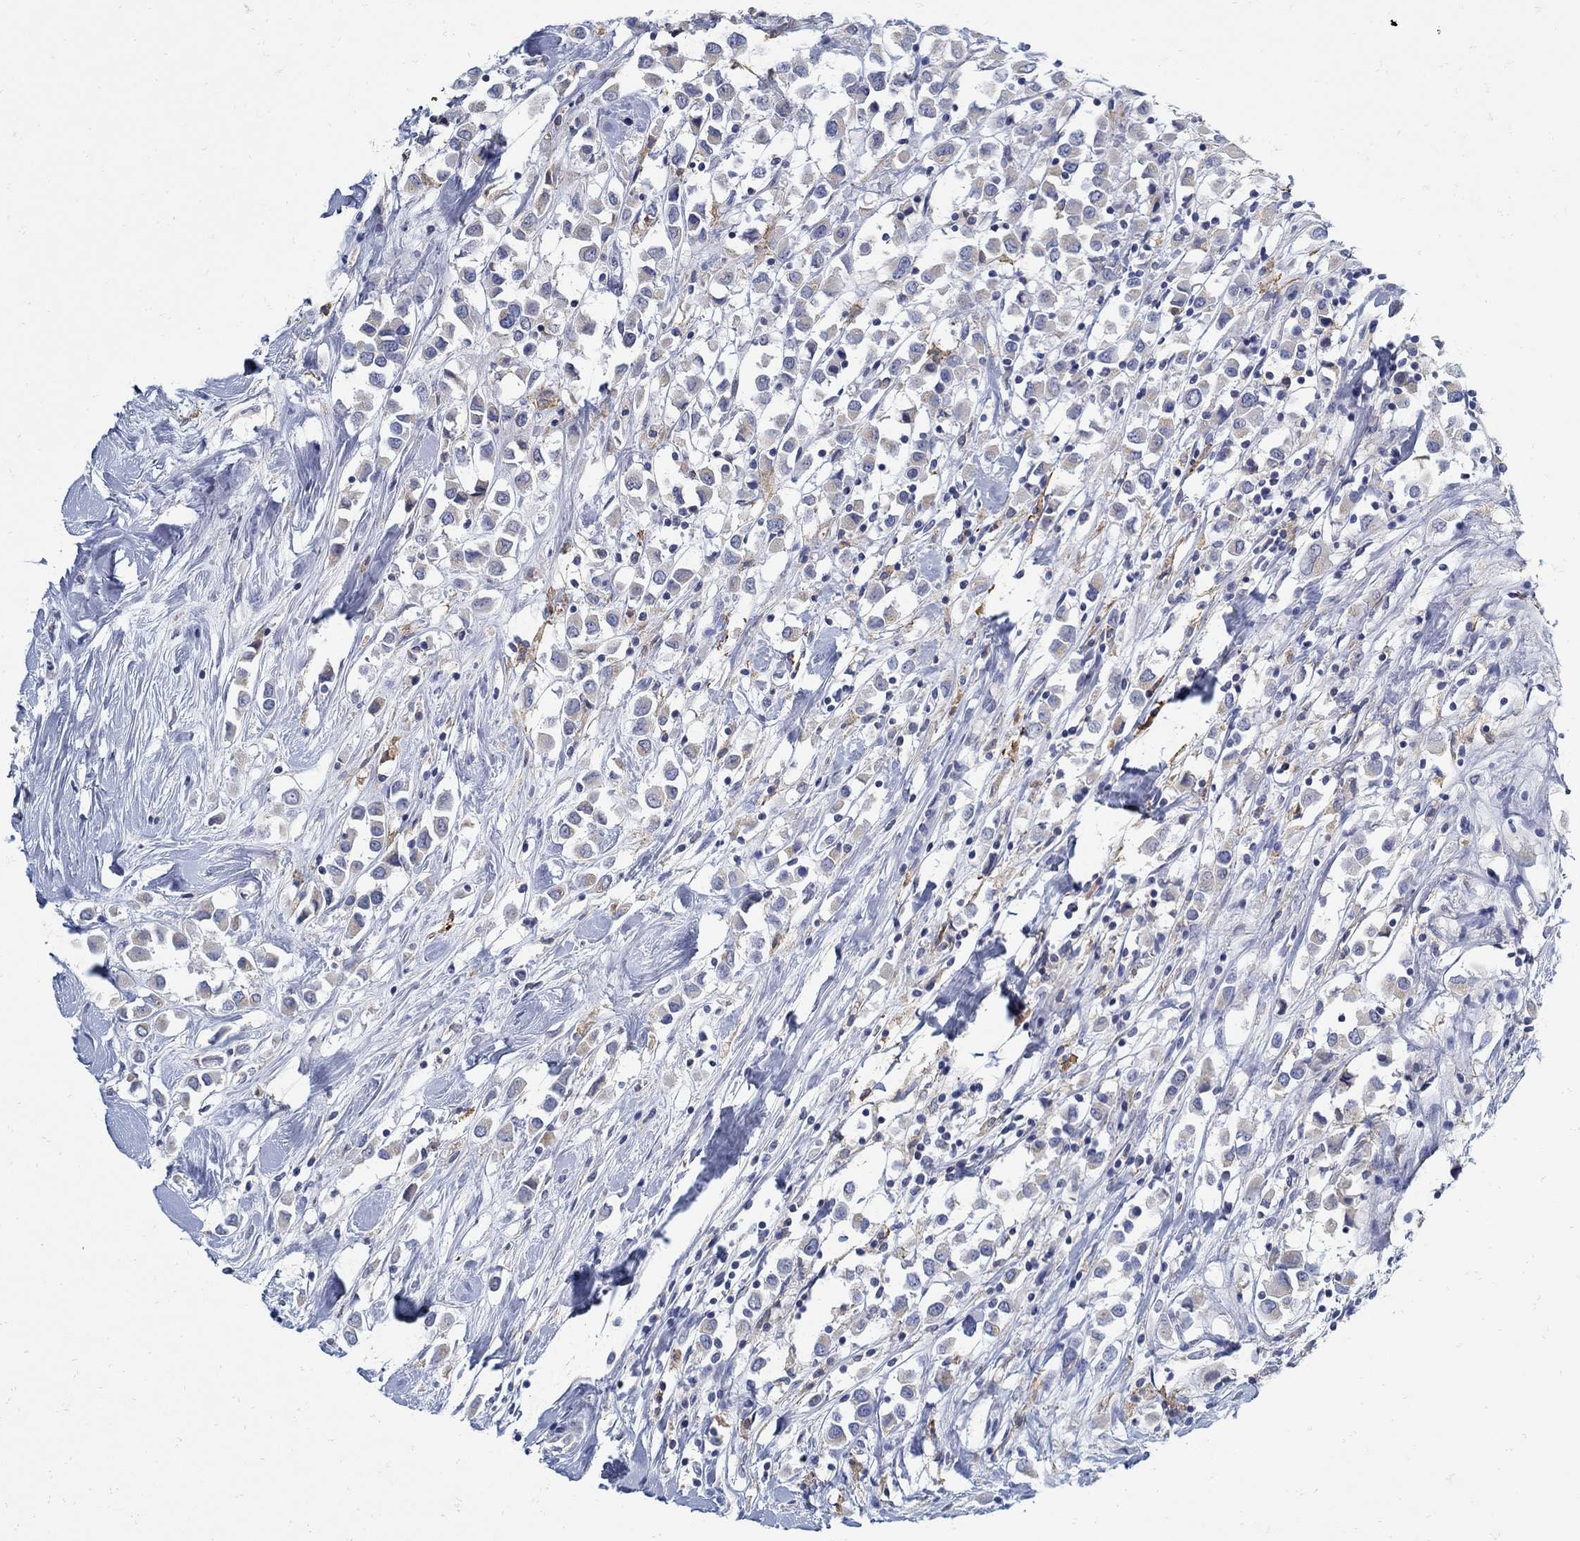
{"staining": {"intensity": "weak", "quantity": "<25%", "location": "cytoplasmic/membranous"}, "tissue": "breast cancer", "cell_type": "Tumor cells", "image_type": "cancer", "snomed": [{"axis": "morphology", "description": "Duct carcinoma"}, {"axis": "topography", "description": "Breast"}], "caption": "Infiltrating ductal carcinoma (breast) stained for a protein using immunohistochemistry shows no expression tumor cells.", "gene": "ZFAND4", "patient": {"sex": "female", "age": 61}}